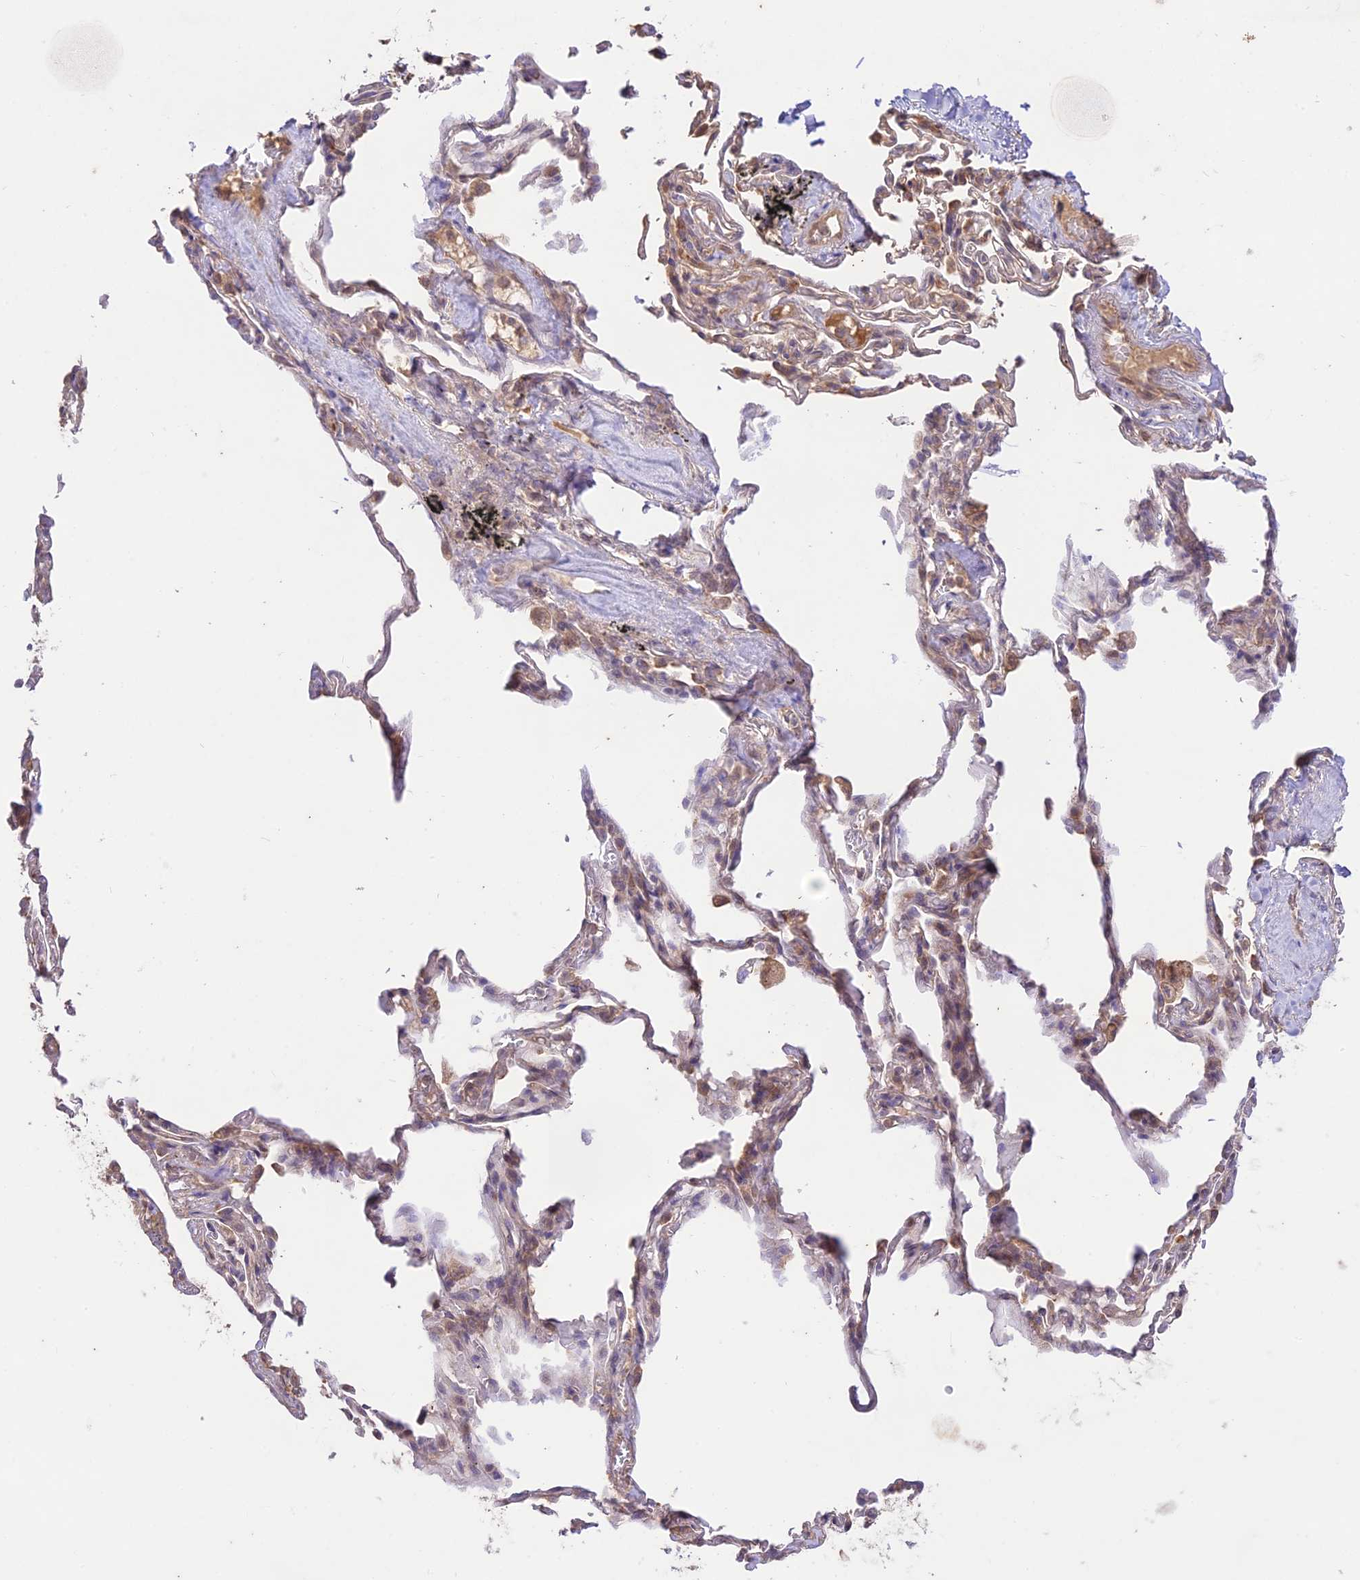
{"staining": {"intensity": "negative", "quantity": "none", "location": "none"}, "tissue": "adipose tissue", "cell_type": "Adipocytes", "image_type": "normal", "snomed": [{"axis": "morphology", "description": "Normal tissue, NOS"}, {"axis": "topography", "description": "Lymph node"}, {"axis": "topography", "description": "Bronchus"}], "caption": "Image shows no significant protein staining in adipocytes of normal adipose tissue.", "gene": "TMEM259", "patient": {"sex": "male", "age": 63}}